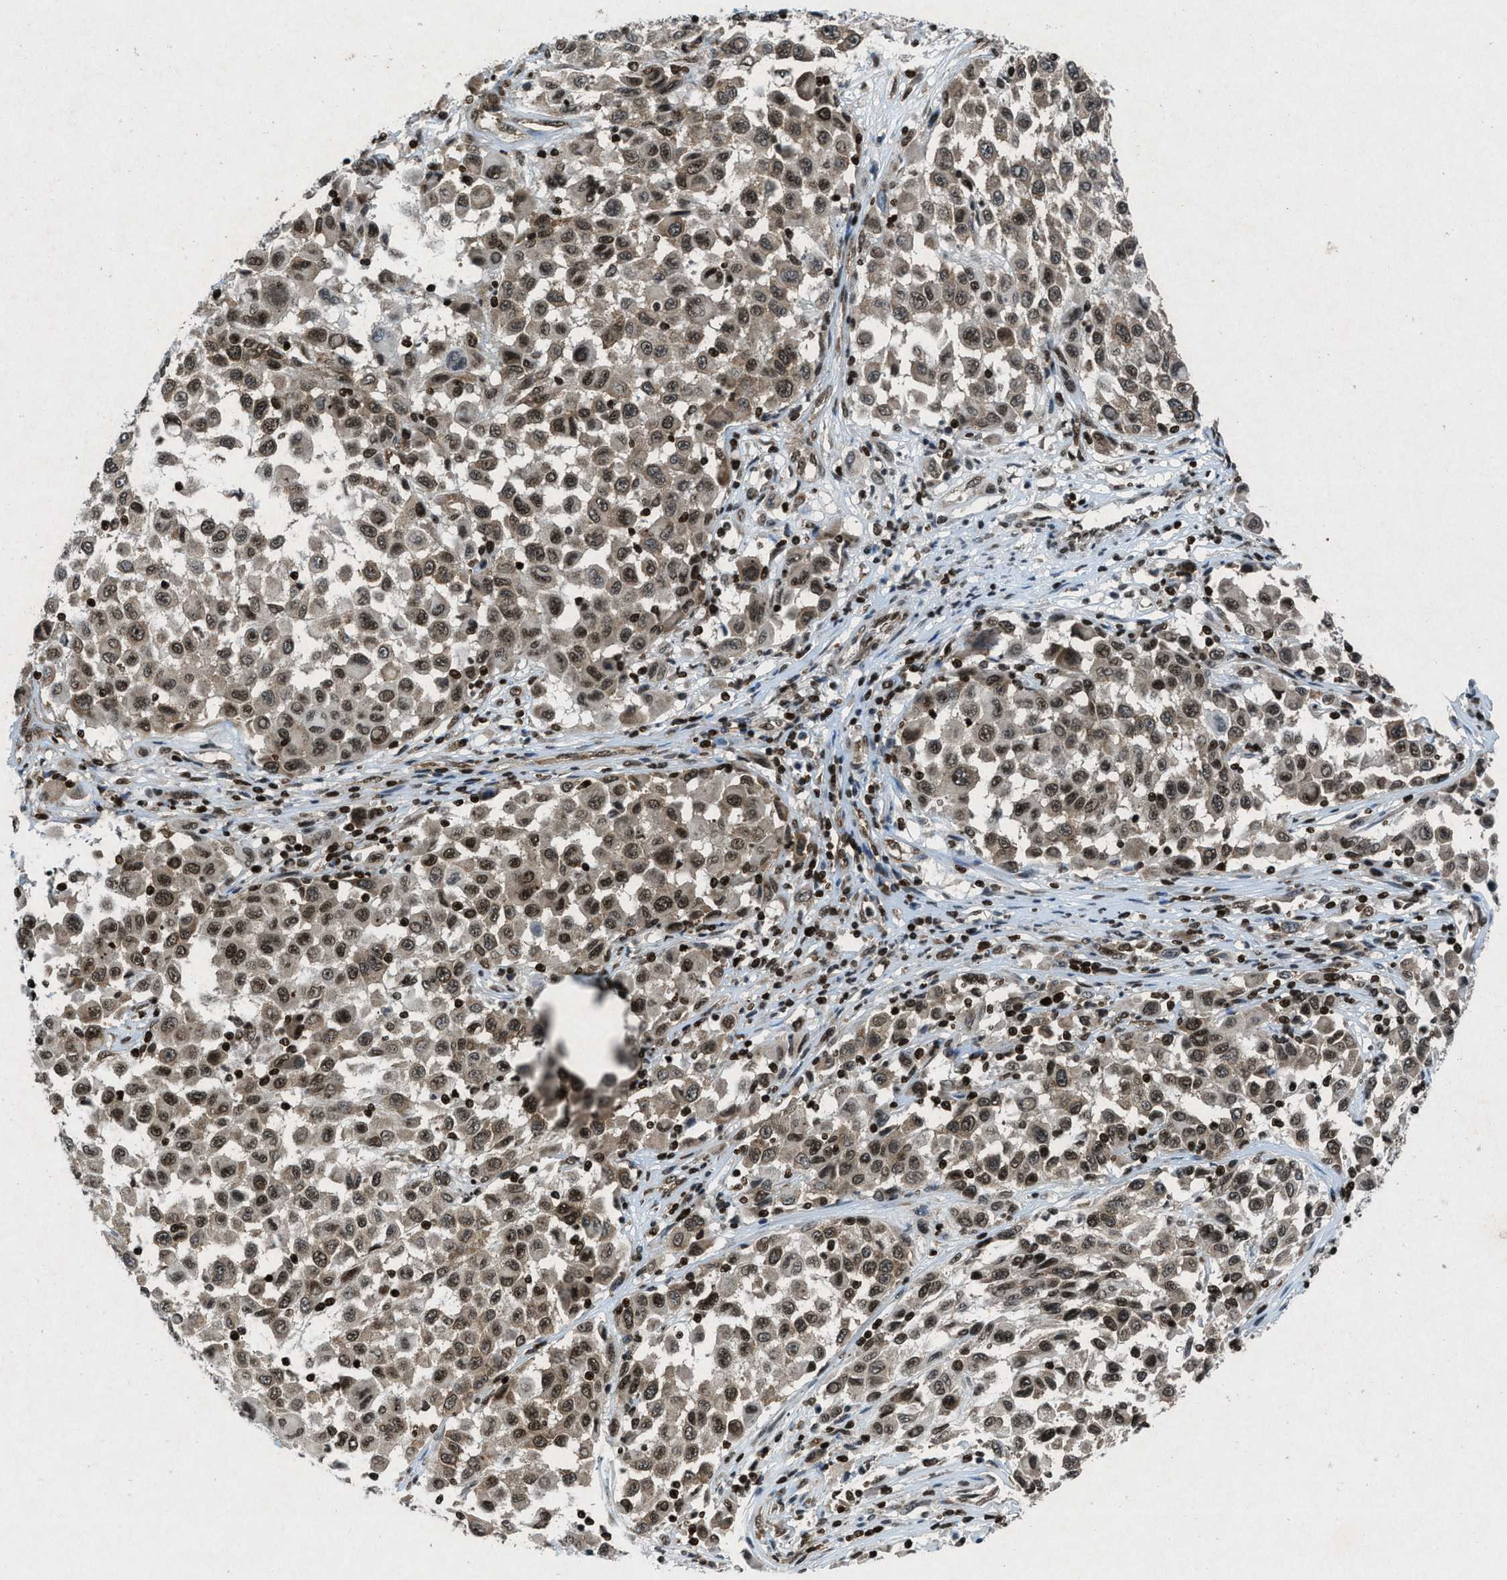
{"staining": {"intensity": "moderate", "quantity": ">75%", "location": "cytoplasmic/membranous,nuclear"}, "tissue": "melanoma", "cell_type": "Tumor cells", "image_type": "cancer", "snomed": [{"axis": "morphology", "description": "Malignant melanoma, Metastatic site"}, {"axis": "topography", "description": "Lymph node"}], "caption": "DAB immunohistochemical staining of melanoma displays moderate cytoplasmic/membranous and nuclear protein expression in approximately >75% of tumor cells.", "gene": "NXF1", "patient": {"sex": "male", "age": 61}}